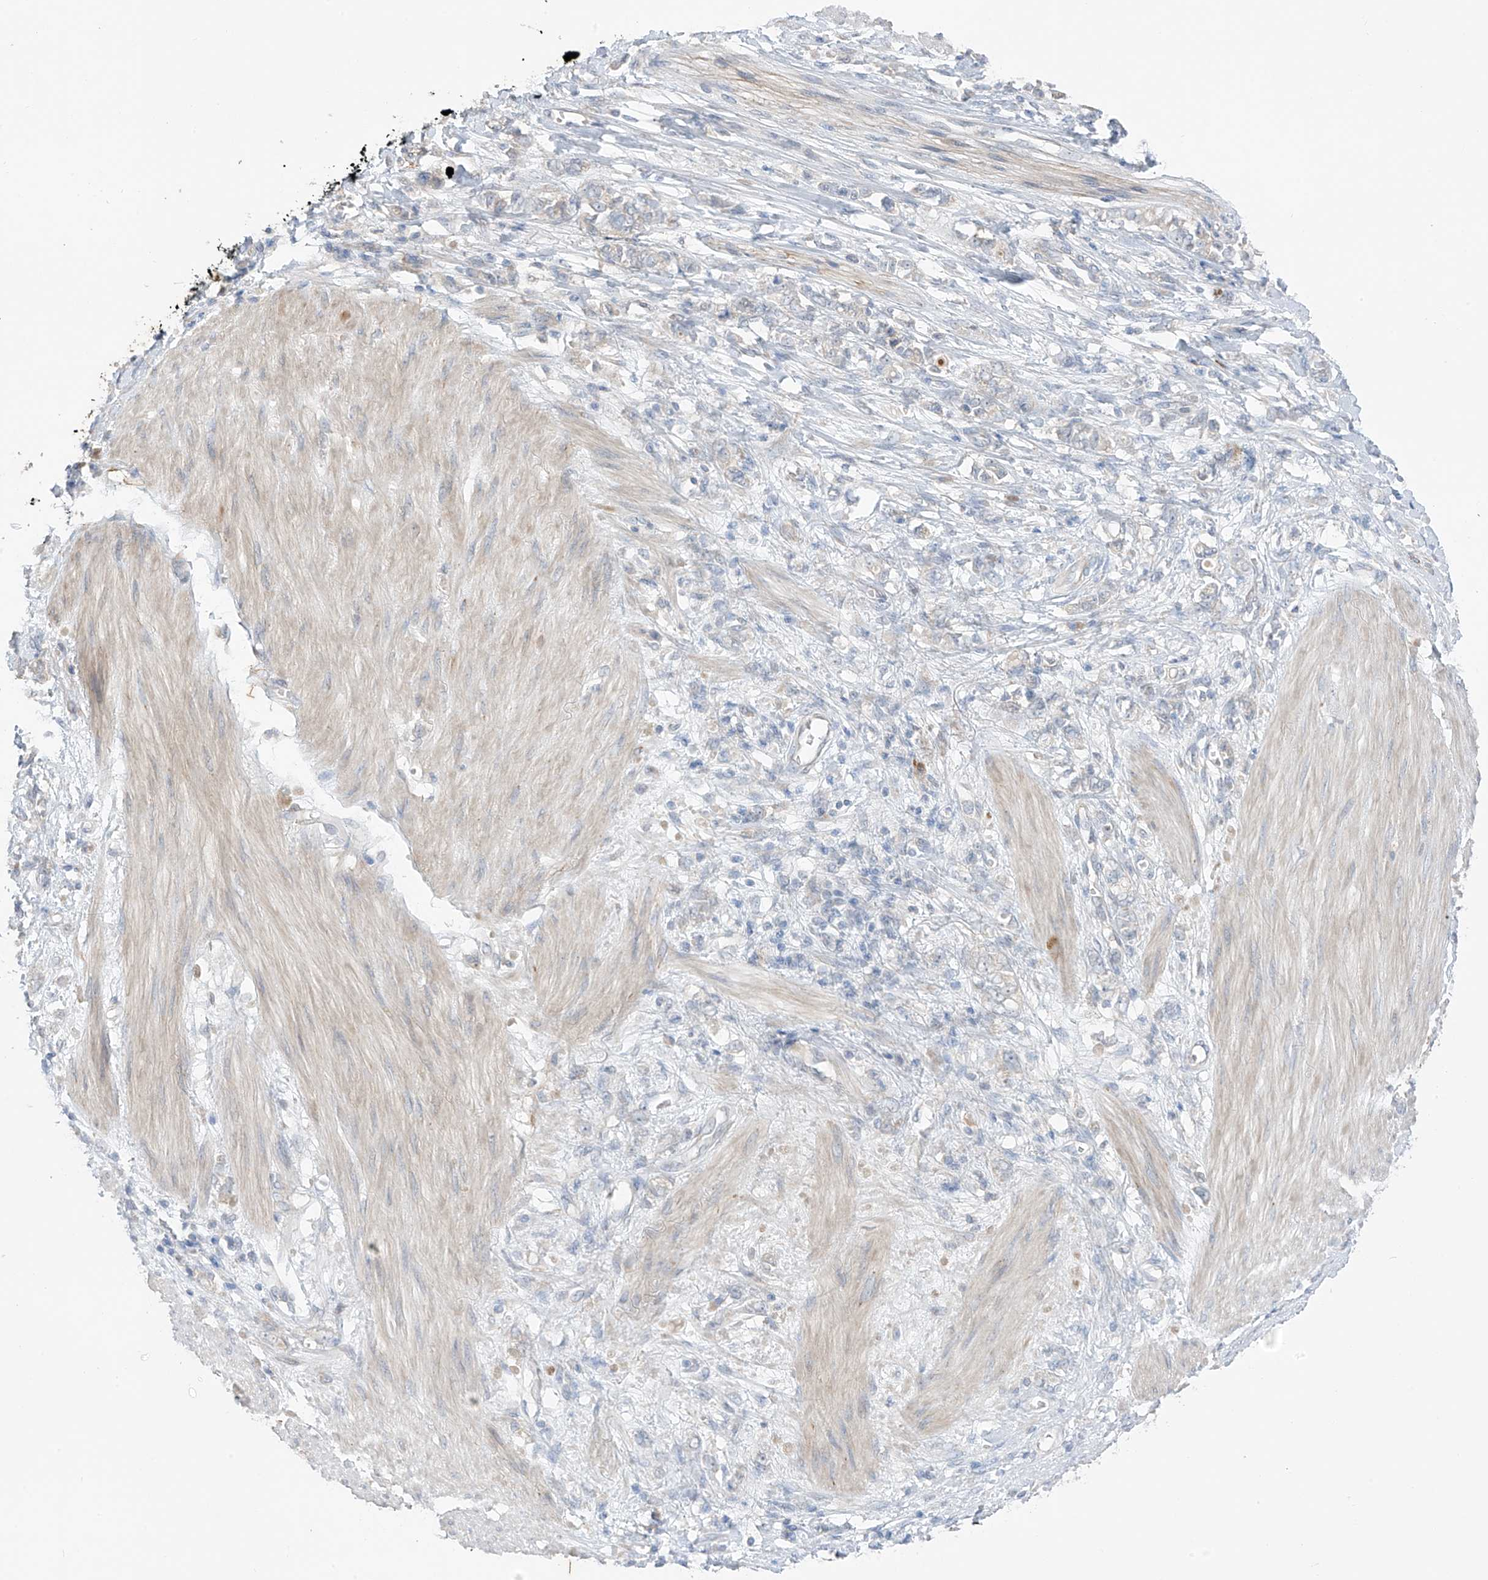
{"staining": {"intensity": "negative", "quantity": "none", "location": "none"}, "tissue": "stomach cancer", "cell_type": "Tumor cells", "image_type": "cancer", "snomed": [{"axis": "morphology", "description": "Adenocarcinoma, NOS"}, {"axis": "topography", "description": "Stomach"}], "caption": "Tumor cells are negative for brown protein staining in stomach cancer (adenocarcinoma).", "gene": "NALCN", "patient": {"sex": "female", "age": 76}}